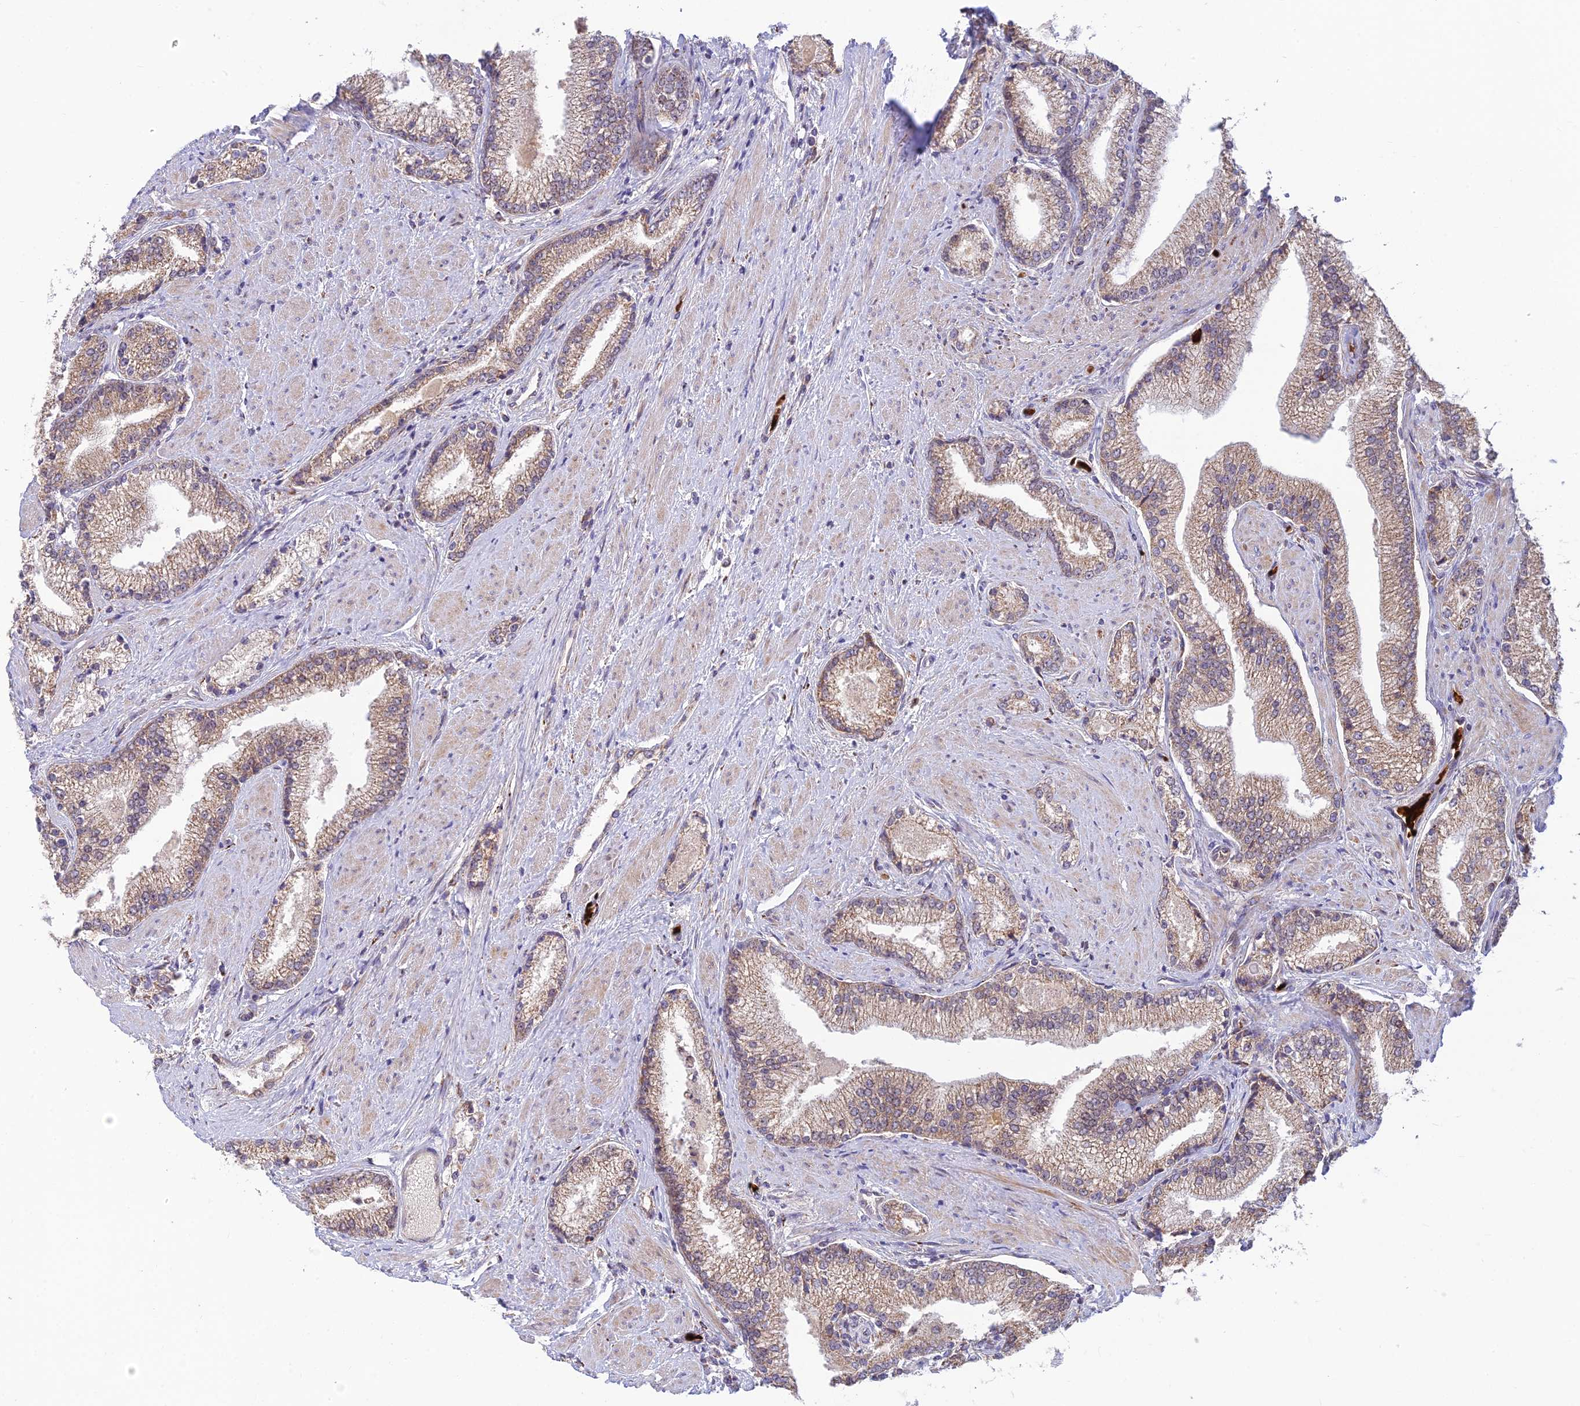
{"staining": {"intensity": "weak", "quantity": "<25%", "location": "cytoplasmic/membranous"}, "tissue": "prostate cancer", "cell_type": "Tumor cells", "image_type": "cancer", "snomed": [{"axis": "morphology", "description": "Adenocarcinoma, High grade"}, {"axis": "topography", "description": "Prostate"}], "caption": "Immunohistochemistry of prostate high-grade adenocarcinoma displays no positivity in tumor cells.", "gene": "UFSP2", "patient": {"sex": "male", "age": 67}}